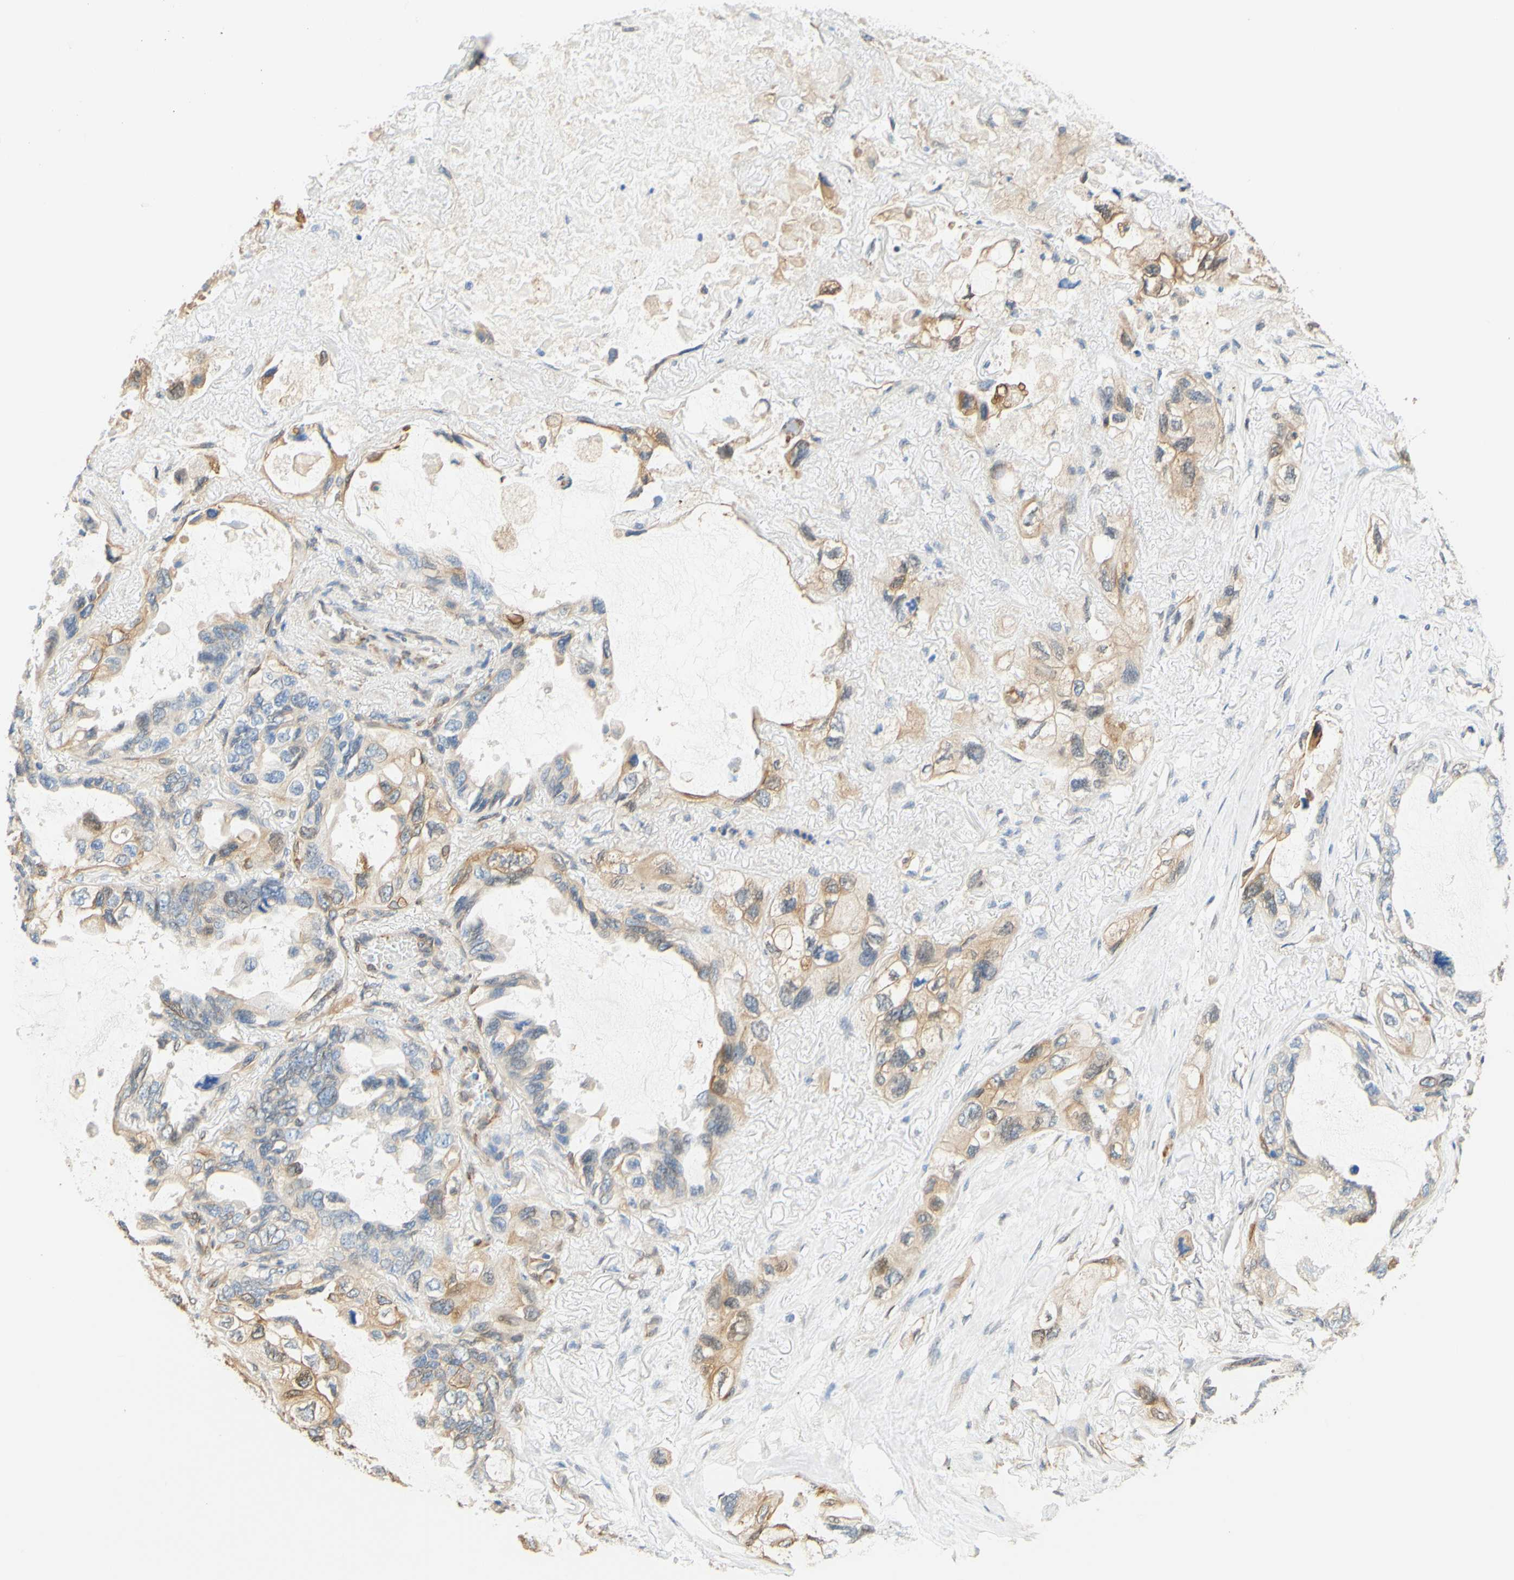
{"staining": {"intensity": "moderate", "quantity": "<25%", "location": "cytoplasmic/membranous"}, "tissue": "lung cancer", "cell_type": "Tumor cells", "image_type": "cancer", "snomed": [{"axis": "morphology", "description": "Squamous cell carcinoma, NOS"}, {"axis": "topography", "description": "Lung"}], "caption": "A brown stain highlights moderate cytoplasmic/membranous staining of a protein in human lung cancer (squamous cell carcinoma) tumor cells. (Stains: DAB (3,3'-diaminobenzidine) in brown, nuclei in blue, Microscopy: brightfield microscopy at high magnification).", "gene": "ENDOD1", "patient": {"sex": "female", "age": 73}}